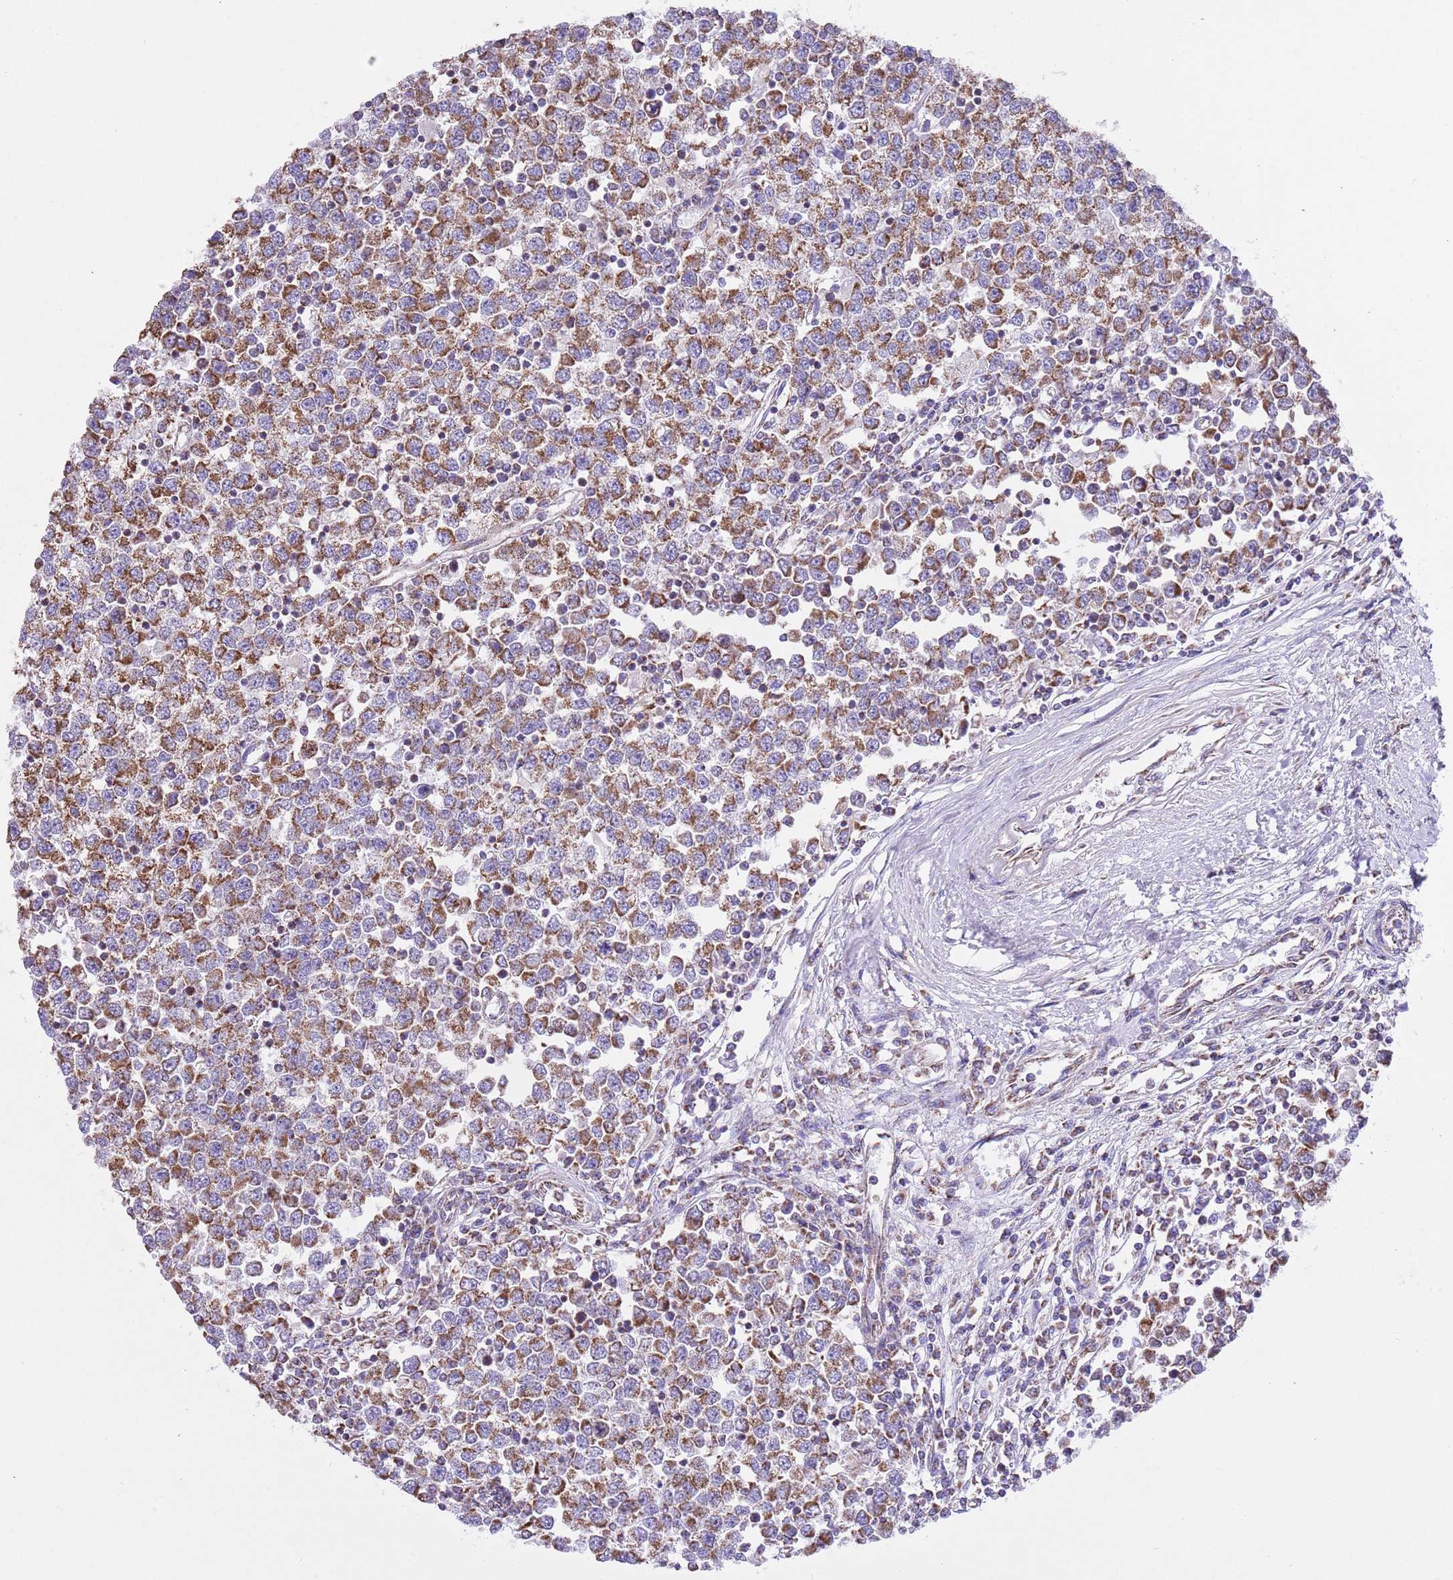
{"staining": {"intensity": "moderate", "quantity": ">75%", "location": "cytoplasmic/membranous"}, "tissue": "testis cancer", "cell_type": "Tumor cells", "image_type": "cancer", "snomed": [{"axis": "morphology", "description": "Seminoma, NOS"}, {"axis": "topography", "description": "Testis"}], "caption": "Immunohistochemistry (IHC) of human testis cancer shows medium levels of moderate cytoplasmic/membranous expression in approximately >75% of tumor cells. (Stains: DAB in brown, nuclei in blue, Microscopy: brightfield microscopy at high magnification).", "gene": "TEKTIP1", "patient": {"sex": "male", "age": 65}}